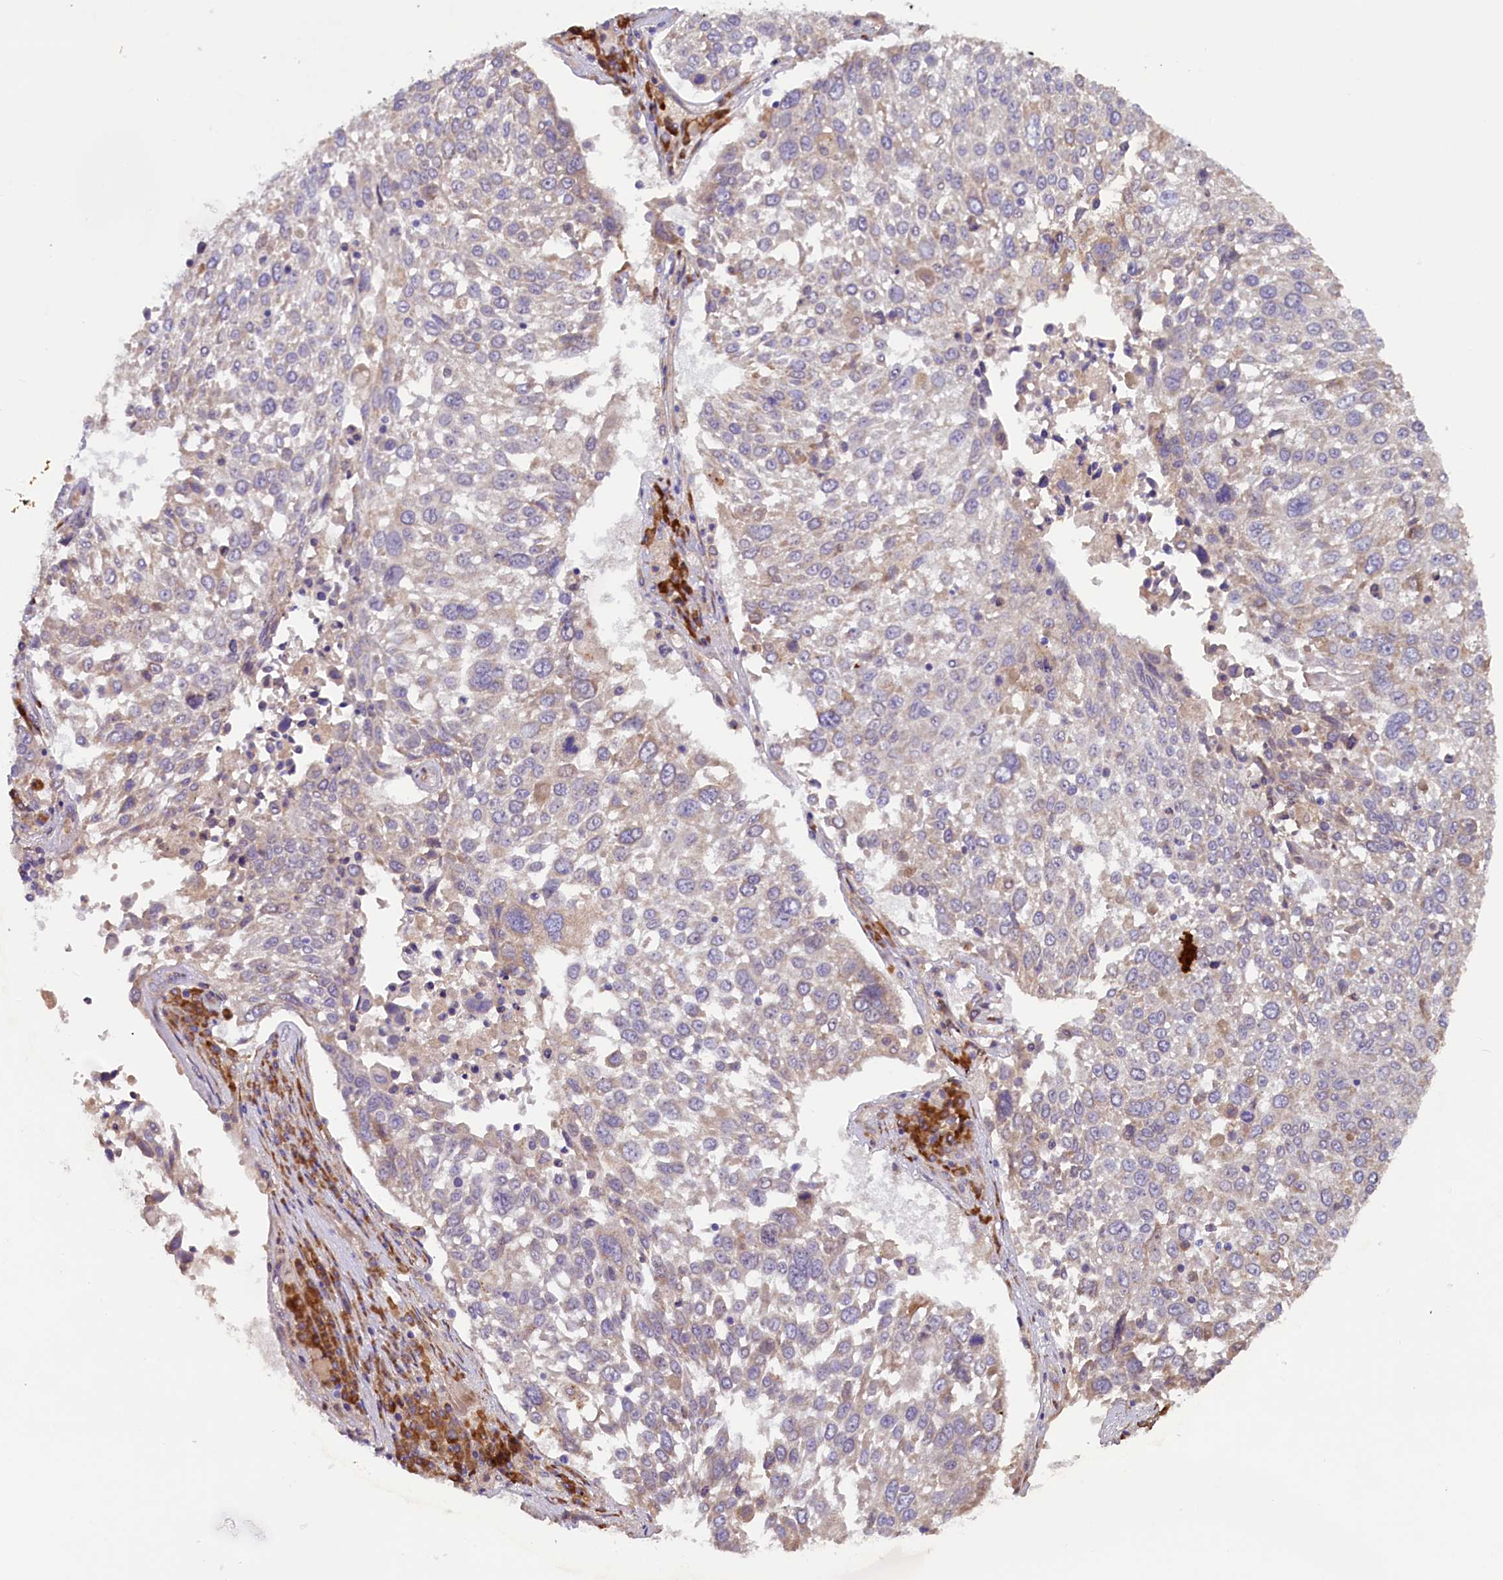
{"staining": {"intensity": "weak", "quantity": "25%-75%", "location": "cytoplasmic/membranous"}, "tissue": "lung cancer", "cell_type": "Tumor cells", "image_type": "cancer", "snomed": [{"axis": "morphology", "description": "Squamous cell carcinoma, NOS"}, {"axis": "topography", "description": "Lung"}], "caption": "IHC photomicrograph of neoplastic tissue: human lung cancer (squamous cell carcinoma) stained using immunohistochemistry (IHC) shows low levels of weak protein expression localized specifically in the cytoplasmic/membranous of tumor cells, appearing as a cytoplasmic/membranous brown color.", "gene": "SSC5D", "patient": {"sex": "male", "age": 65}}